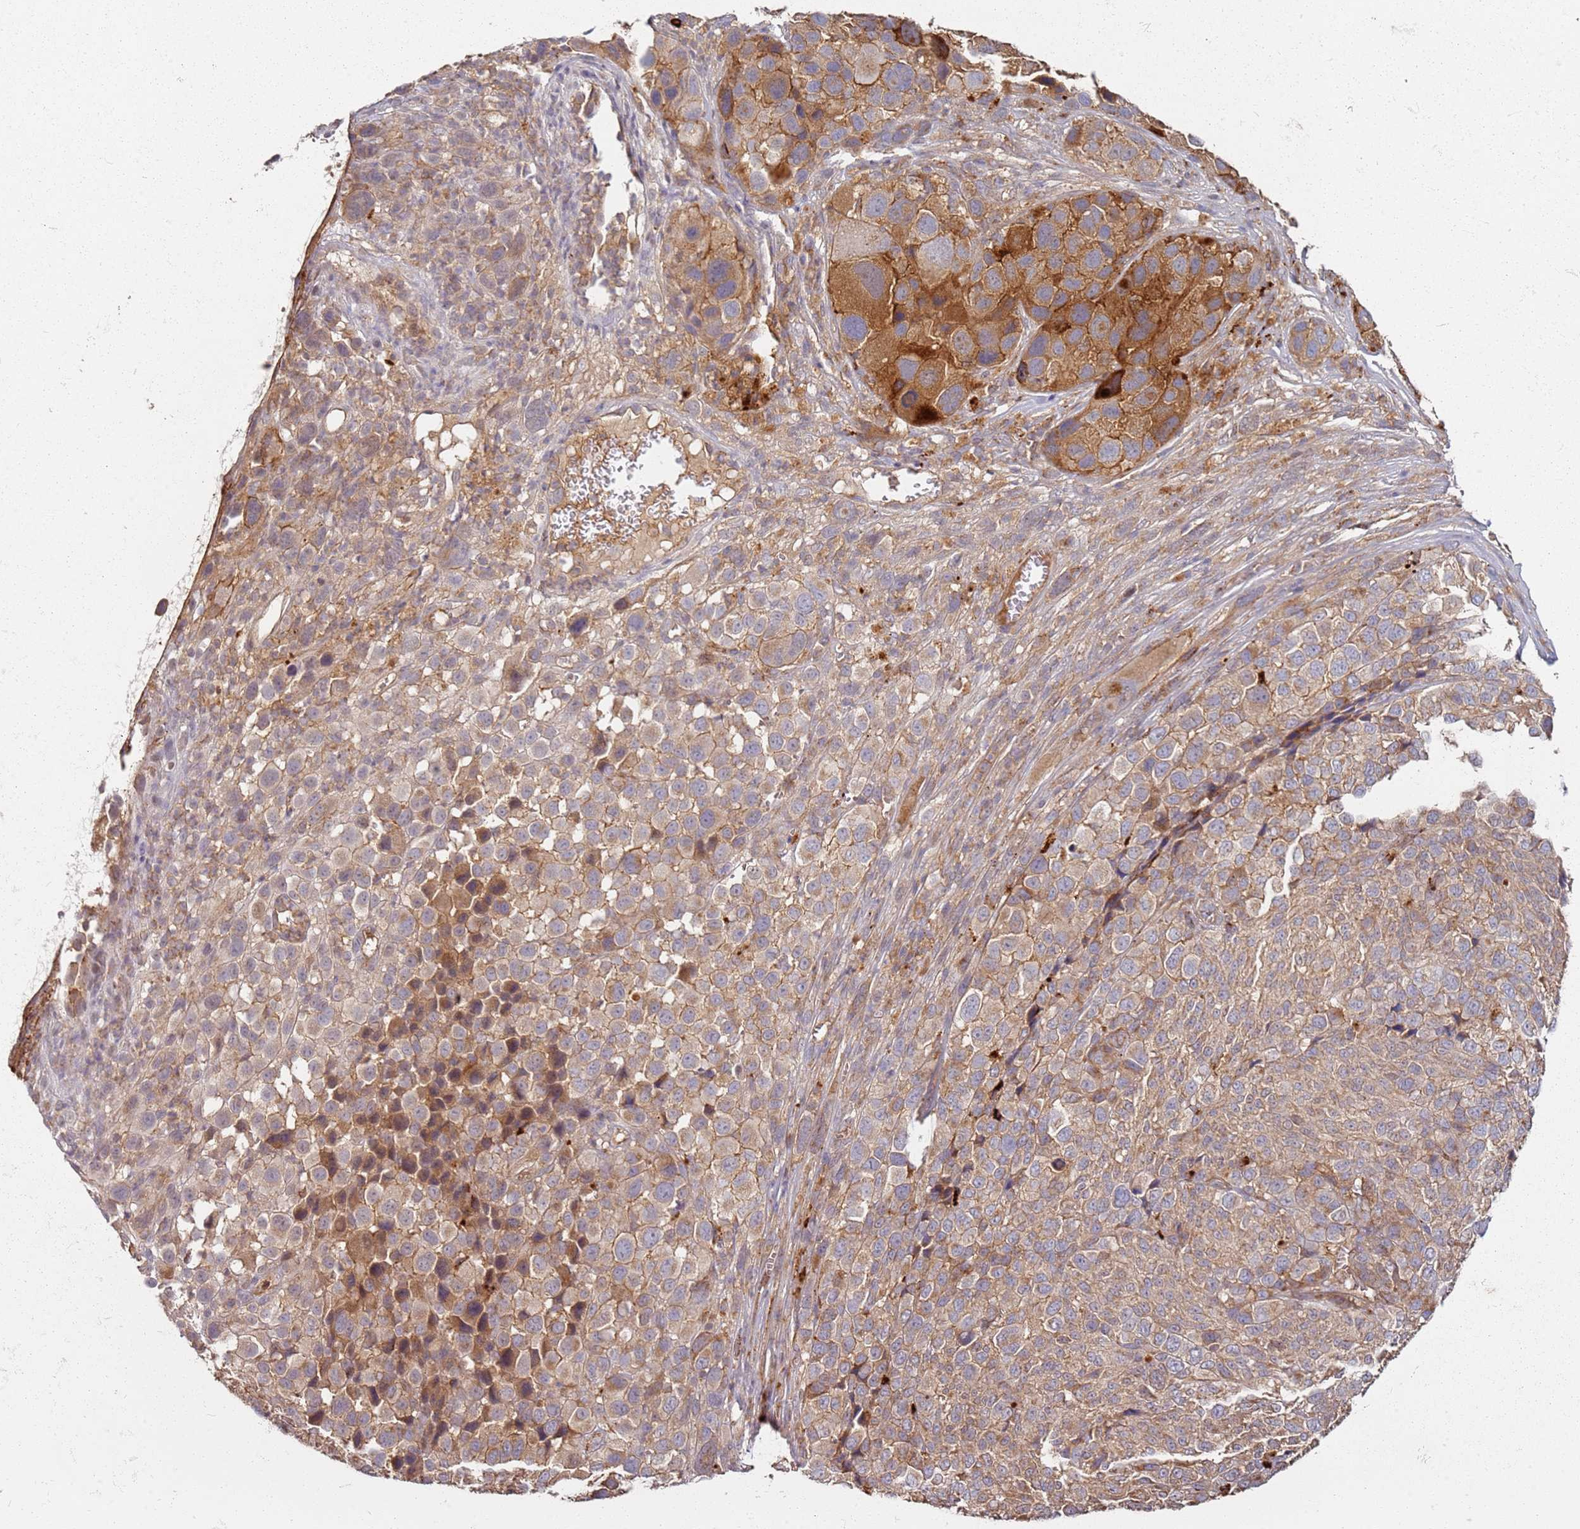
{"staining": {"intensity": "moderate", "quantity": ">75%", "location": "cytoplasmic/membranous"}, "tissue": "melanoma", "cell_type": "Tumor cells", "image_type": "cancer", "snomed": [{"axis": "morphology", "description": "Malignant melanoma, NOS"}, {"axis": "topography", "description": "Skin of trunk"}], "caption": "Approximately >75% of tumor cells in human melanoma exhibit moderate cytoplasmic/membranous protein positivity as visualized by brown immunohistochemical staining.", "gene": "SCGB2B2", "patient": {"sex": "male", "age": 71}}